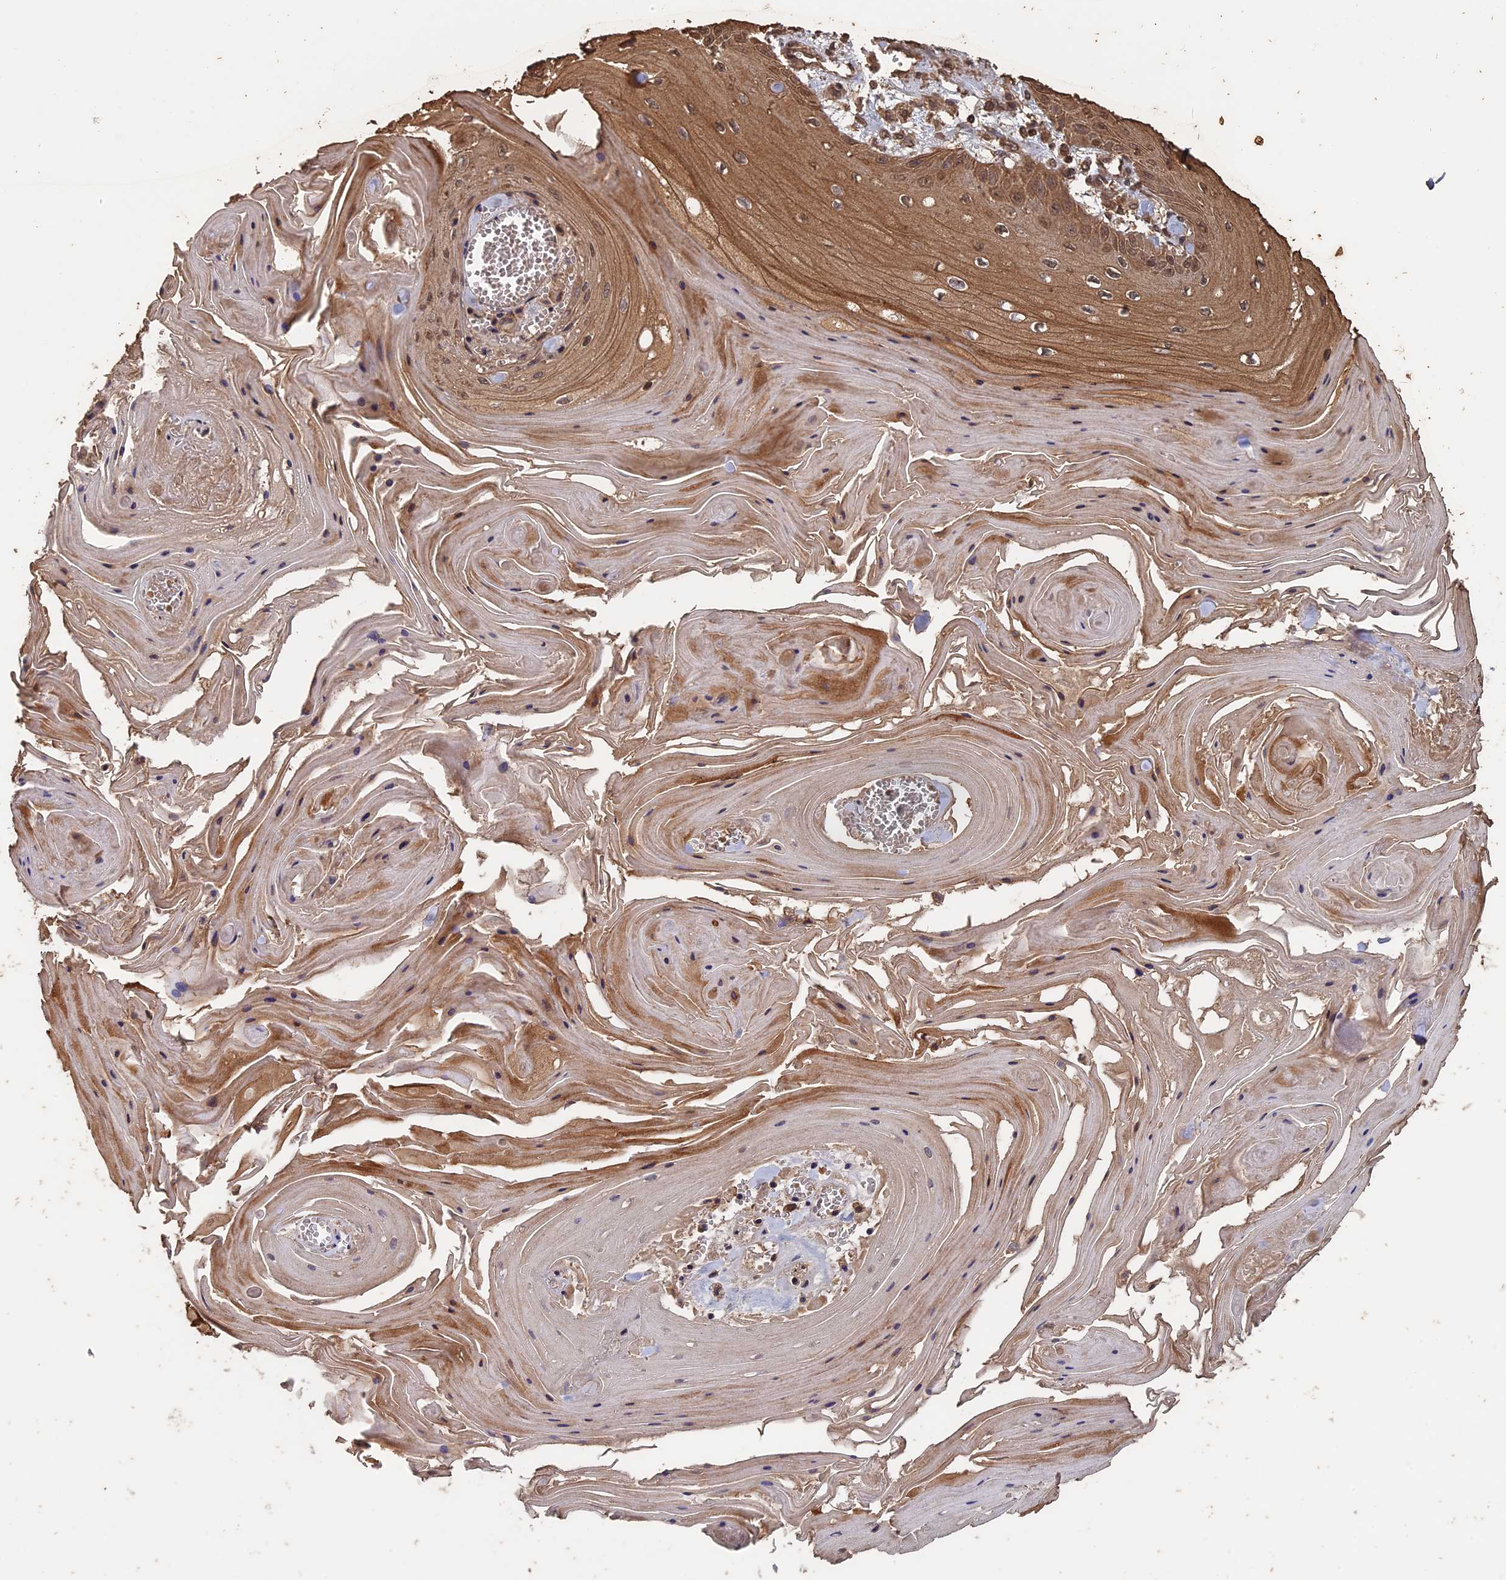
{"staining": {"intensity": "moderate", "quantity": ">75%", "location": "cytoplasmic/membranous"}, "tissue": "skin cancer", "cell_type": "Tumor cells", "image_type": "cancer", "snomed": [{"axis": "morphology", "description": "Squamous cell carcinoma, NOS"}, {"axis": "topography", "description": "Skin"}], "caption": "Tumor cells show medium levels of moderate cytoplasmic/membranous staining in approximately >75% of cells in skin cancer (squamous cell carcinoma). The staining was performed using DAB (3,3'-diaminobenzidine) to visualize the protein expression in brown, while the nuclei were stained in blue with hematoxylin (Magnification: 20x).", "gene": "HUNK", "patient": {"sex": "male", "age": 74}}